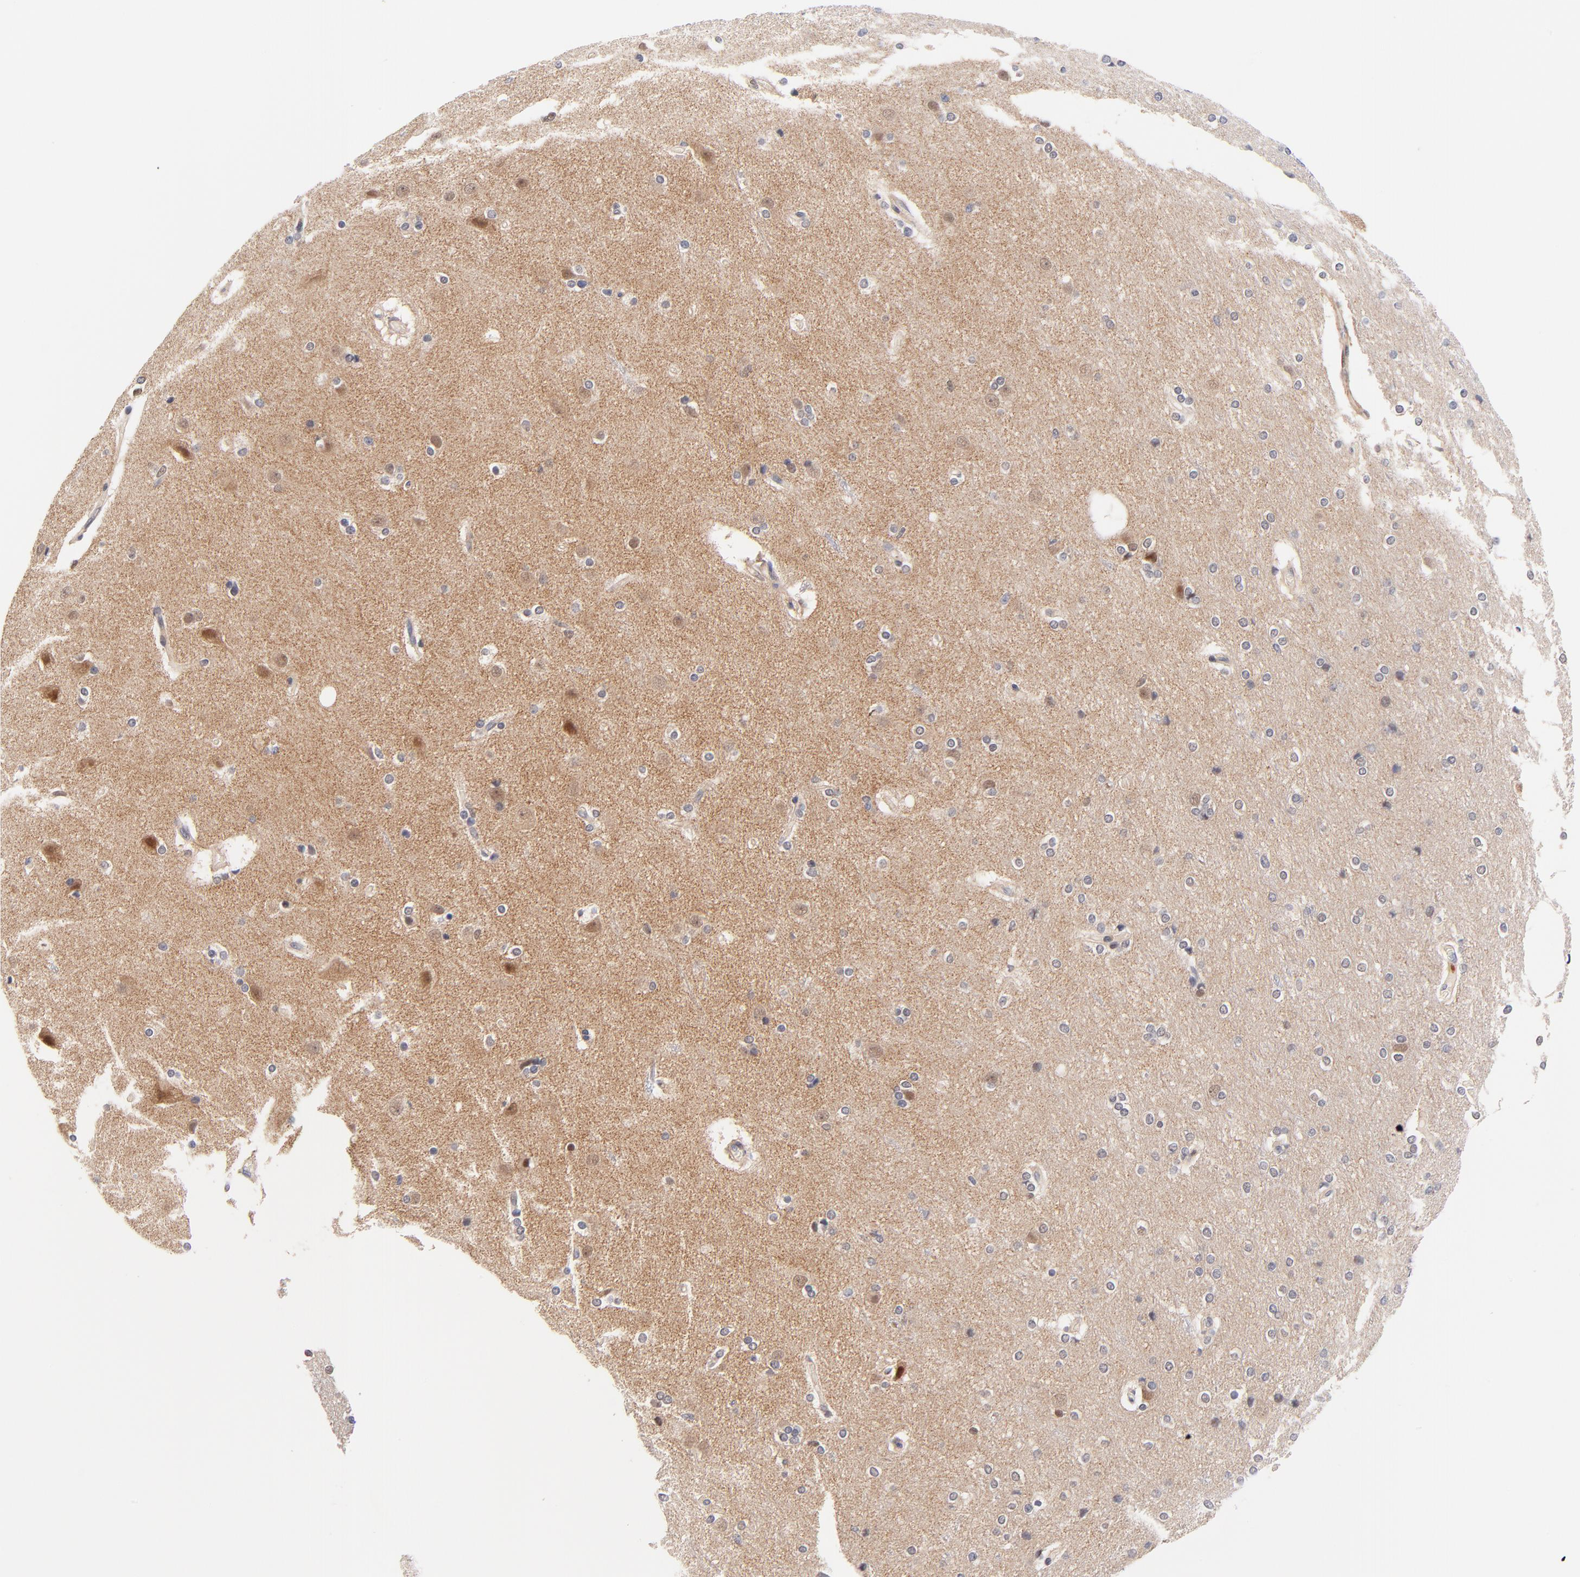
{"staining": {"intensity": "negative", "quantity": "none", "location": "none"}, "tissue": "cerebral cortex", "cell_type": "Endothelial cells", "image_type": "normal", "snomed": [{"axis": "morphology", "description": "Normal tissue, NOS"}, {"axis": "topography", "description": "Cerebral cortex"}], "caption": "Protein analysis of unremarkable cerebral cortex displays no significant staining in endothelial cells. (Brightfield microscopy of DAB immunohistochemistry at high magnification).", "gene": "TXNL1", "patient": {"sex": "male", "age": 62}}